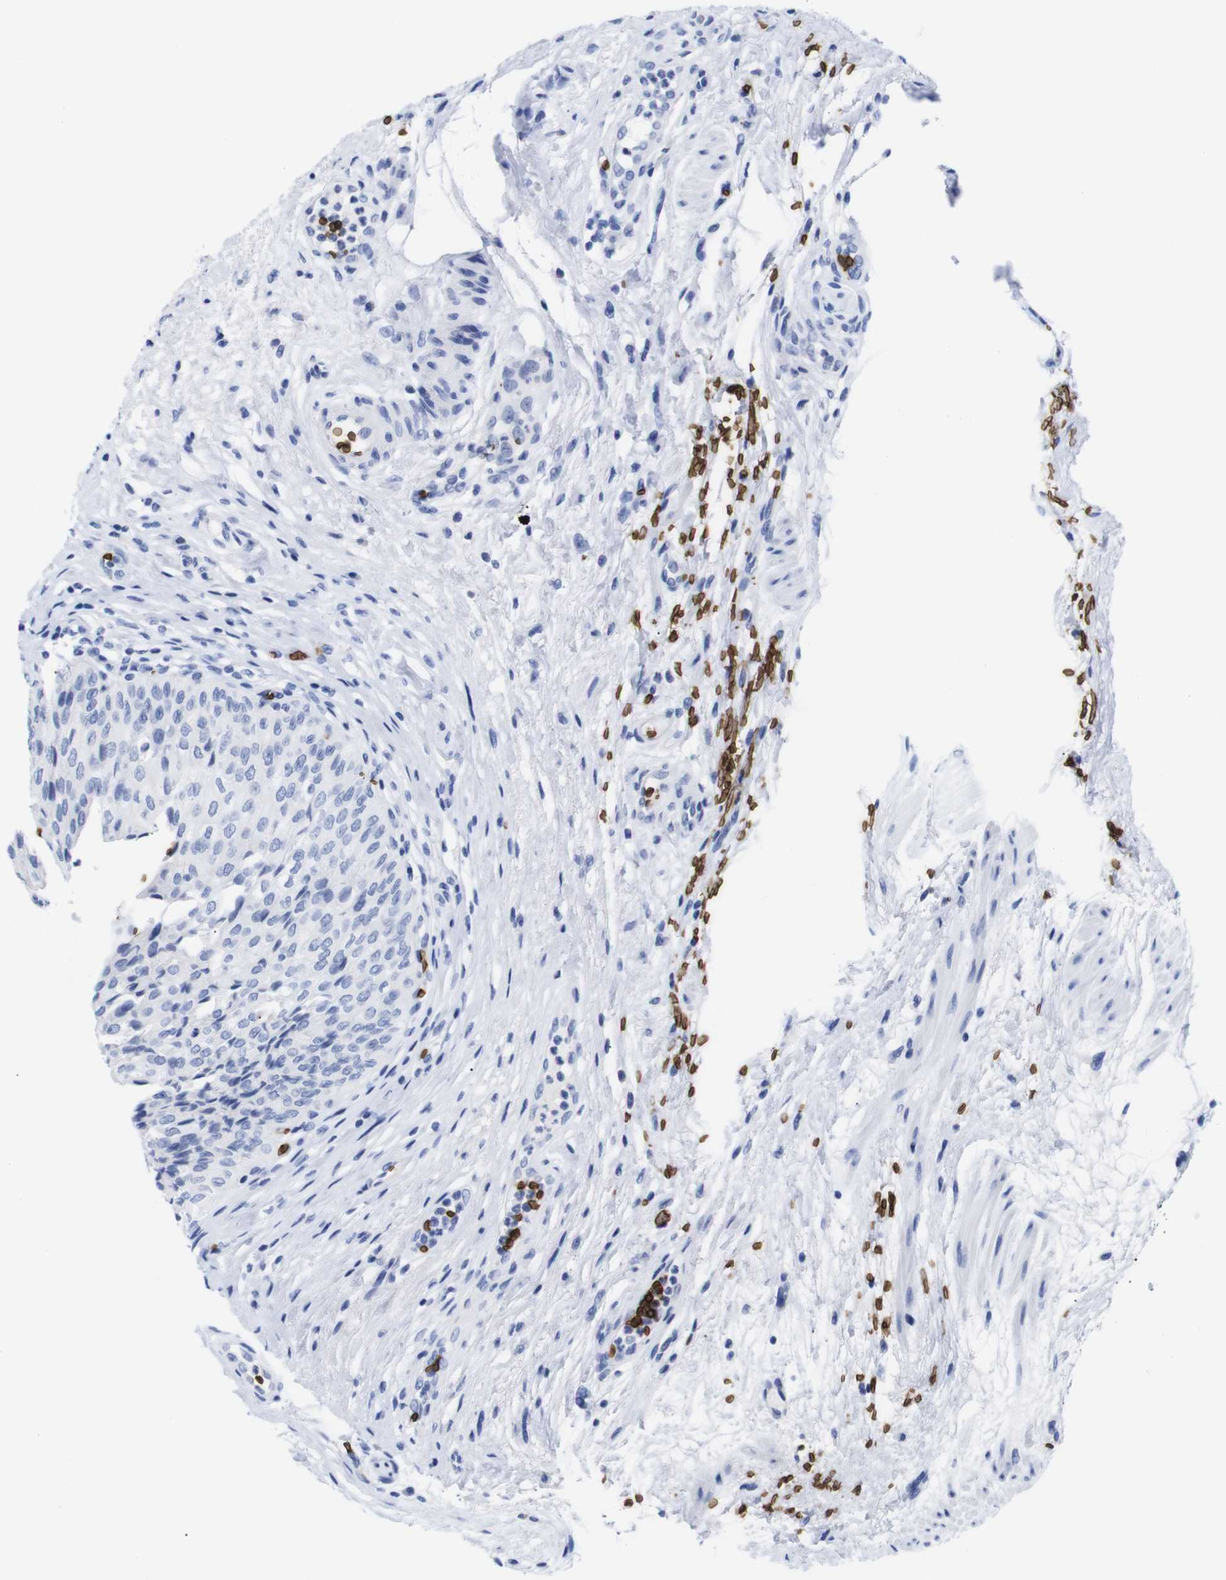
{"staining": {"intensity": "negative", "quantity": "none", "location": "none"}, "tissue": "urinary bladder", "cell_type": "Urothelial cells", "image_type": "normal", "snomed": [{"axis": "morphology", "description": "Normal tissue, NOS"}, {"axis": "topography", "description": "Urinary bladder"}], "caption": "This is an immunohistochemistry photomicrograph of unremarkable human urinary bladder. There is no positivity in urothelial cells.", "gene": "S1PR2", "patient": {"sex": "male", "age": 46}}